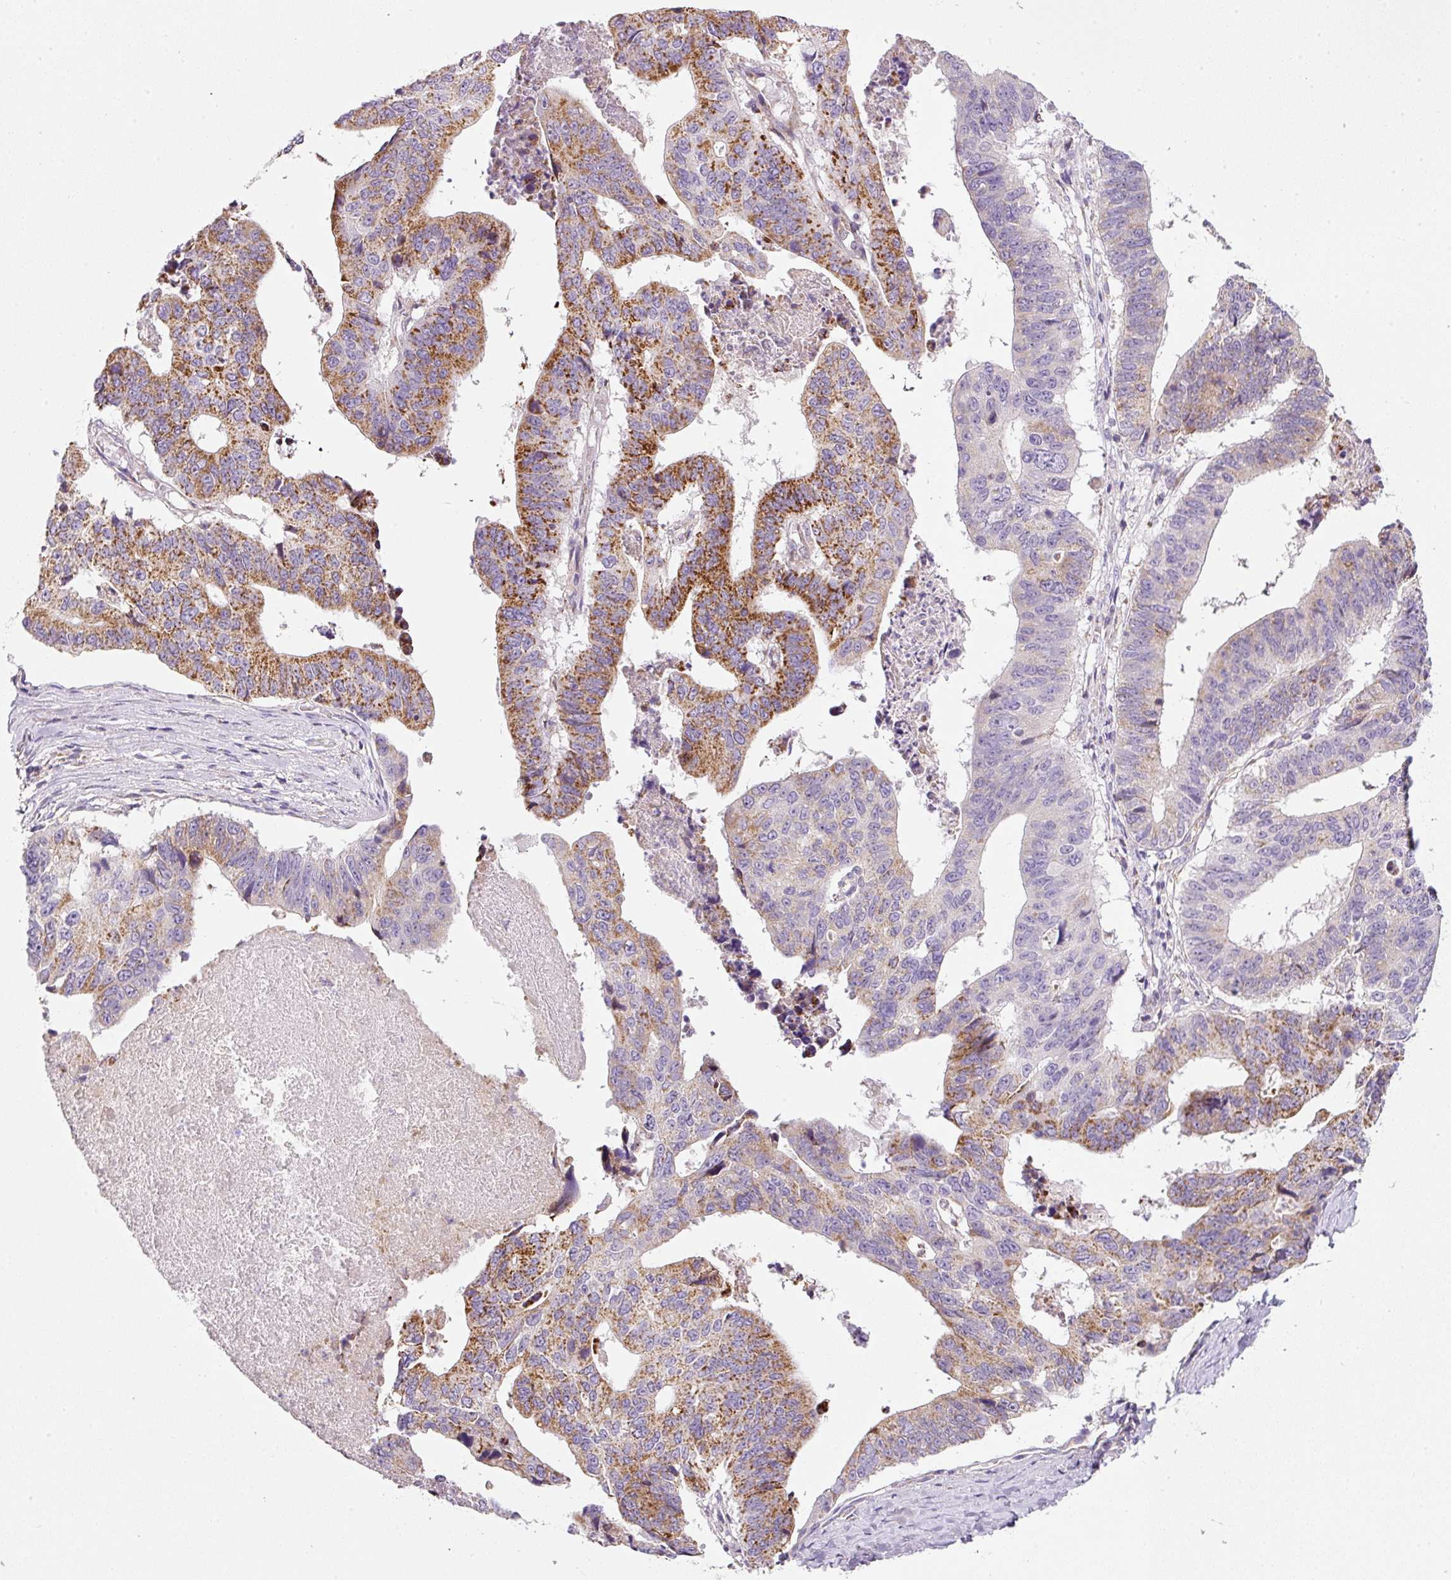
{"staining": {"intensity": "strong", "quantity": "25%-75%", "location": "cytoplasmic/membranous"}, "tissue": "stomach cancer", "cell_type": "Tumor cells", "image_type": "cancer", "snomed": [{"axis": "morphology", "description": "Adenocarcinoma, NOS"}, {"axis": "topography", "description": "Stomach"}], "caption": "A high amount of strong cytoplasmic/membranous staining is appreciated in approximately 25%-75% of tumor cells in stomach adenocarcinoma tissue.", "gene": "NDUFA1", "patient": {"sex": "male", "age": 59}}